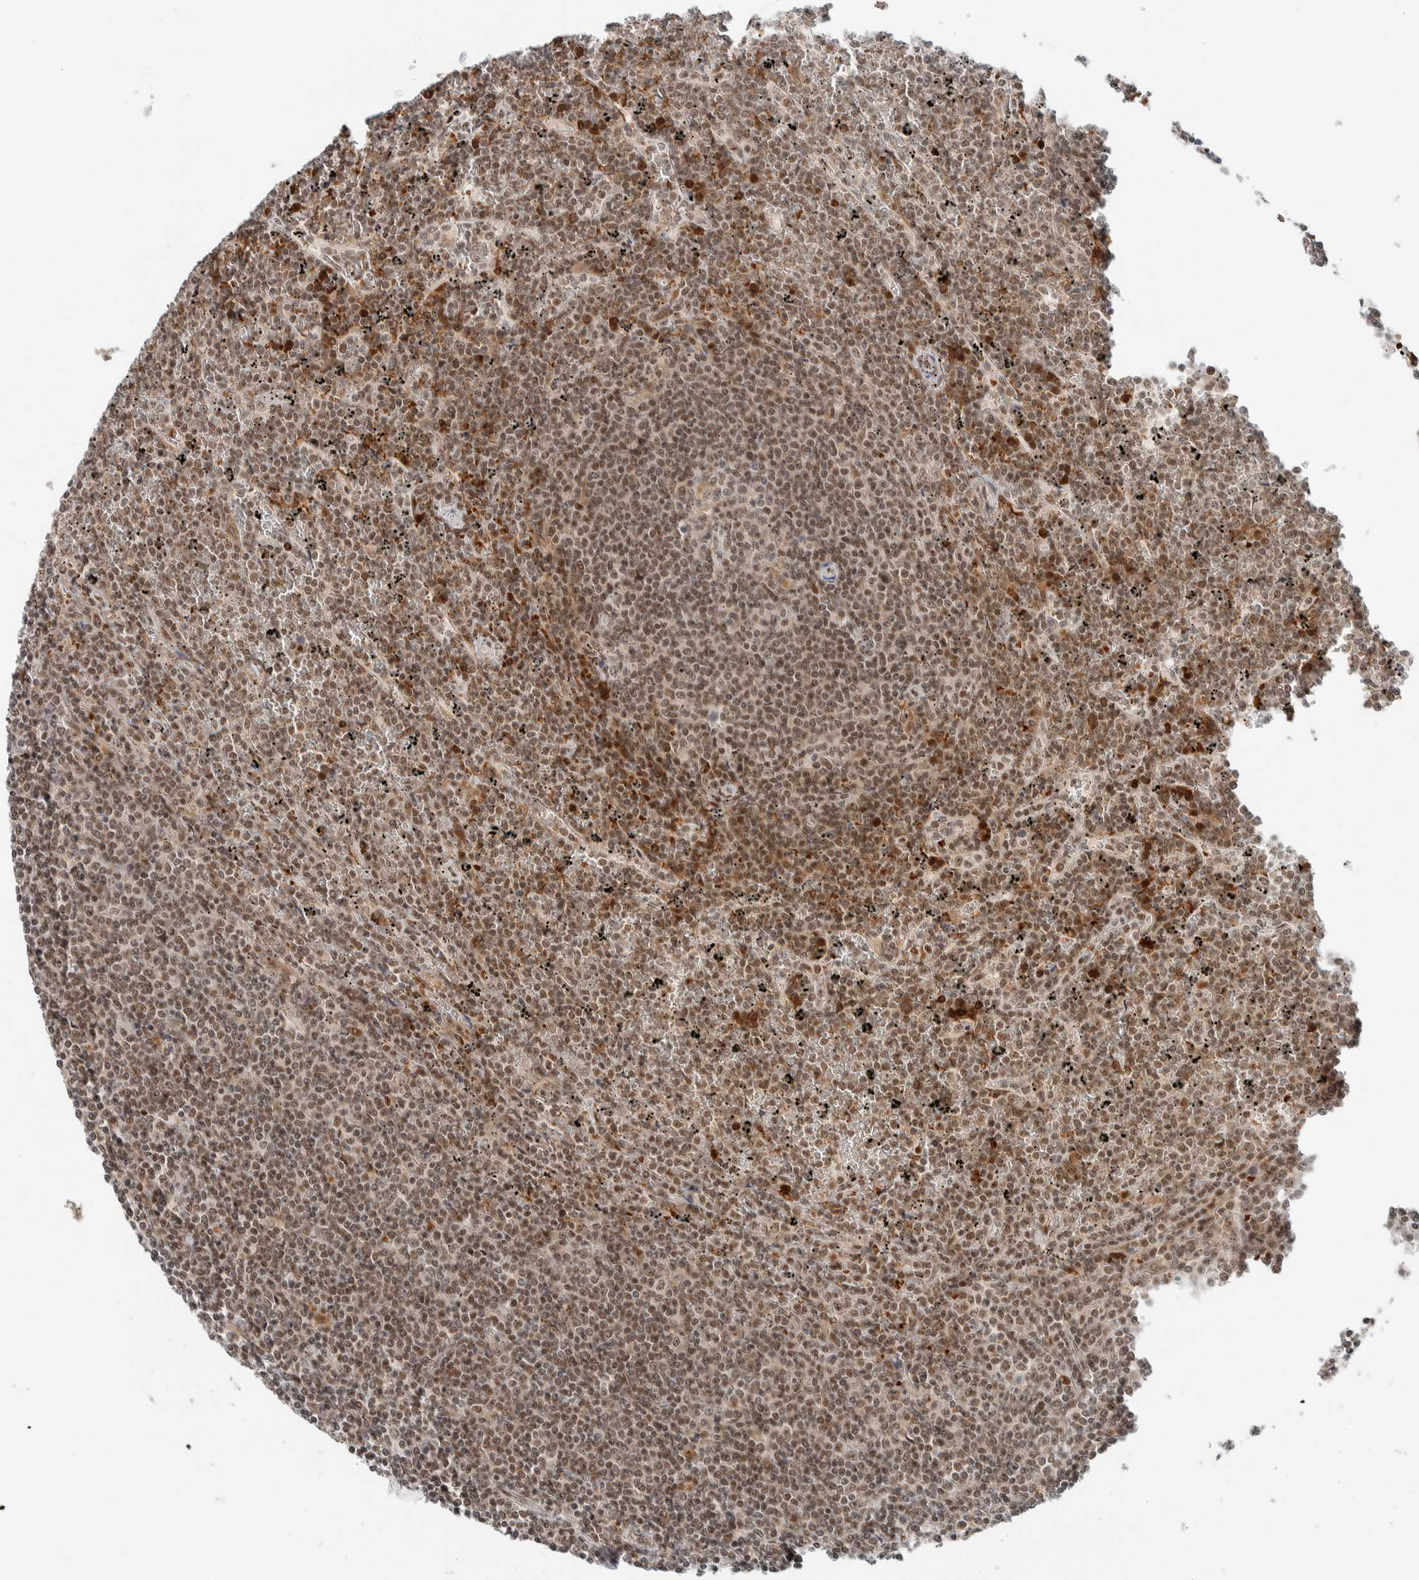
{"staining": {"intensity": "moderate", "quantity": ">75%", "location": "nuclear"}, "tissue": "lymphoma", "cell_type": "Tumor cells", "image_type": "cancer", "snomed": [{"axis": "morphology", "description": "Malignant lymphoma, non-Hodgkin's type, Low grade"}, {"axis": "topography", "description": "Spleen"}], "caption": "Lymphoma stained with a brown dye exhibits moderate nuclear positive positivity in about >75% of tumor cells.", "gene": "ZBTB2", "patient": {"sex": "female", "age": 19}}